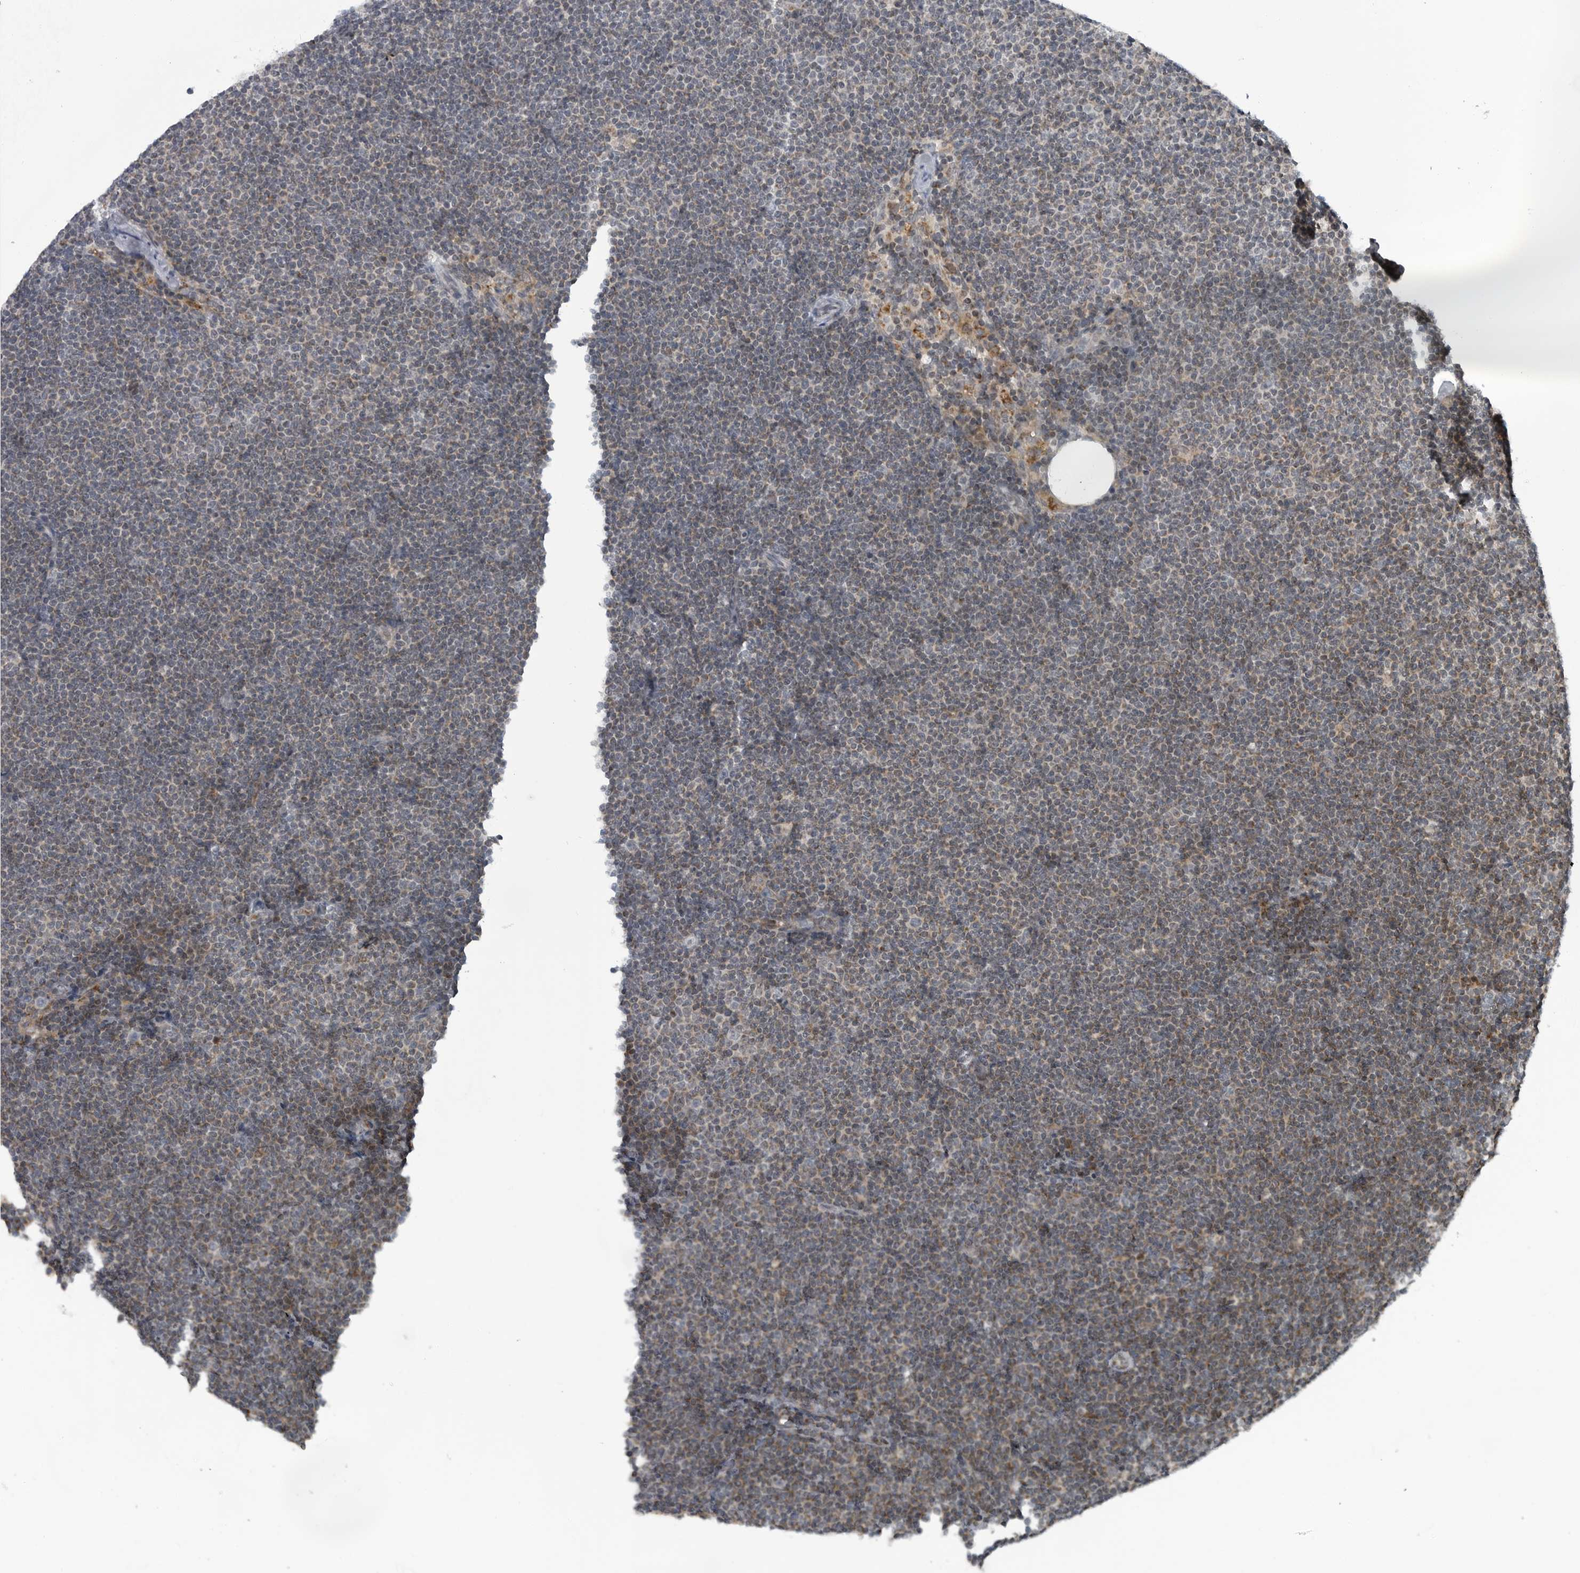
{"staining": {"intensity": "negative", "quantity": "none", "location": "none"}, "tissue": "lymphoma", "cell_type": "Tumor cells", "image_type": "cancer", "snomed": [{"axis": "morphology", "description": "Malignant lymphoma, non-Hodgkin's type, Low grade"}, {"axis": "topography", "description": "Lymph node"}], "caption": "IHC histopathology image of human lymphoma stained for a protein (brown), which displays no positivity in tumor cells.", "gene": "GAK", "patient": {"sex": "female", "age": 53}}